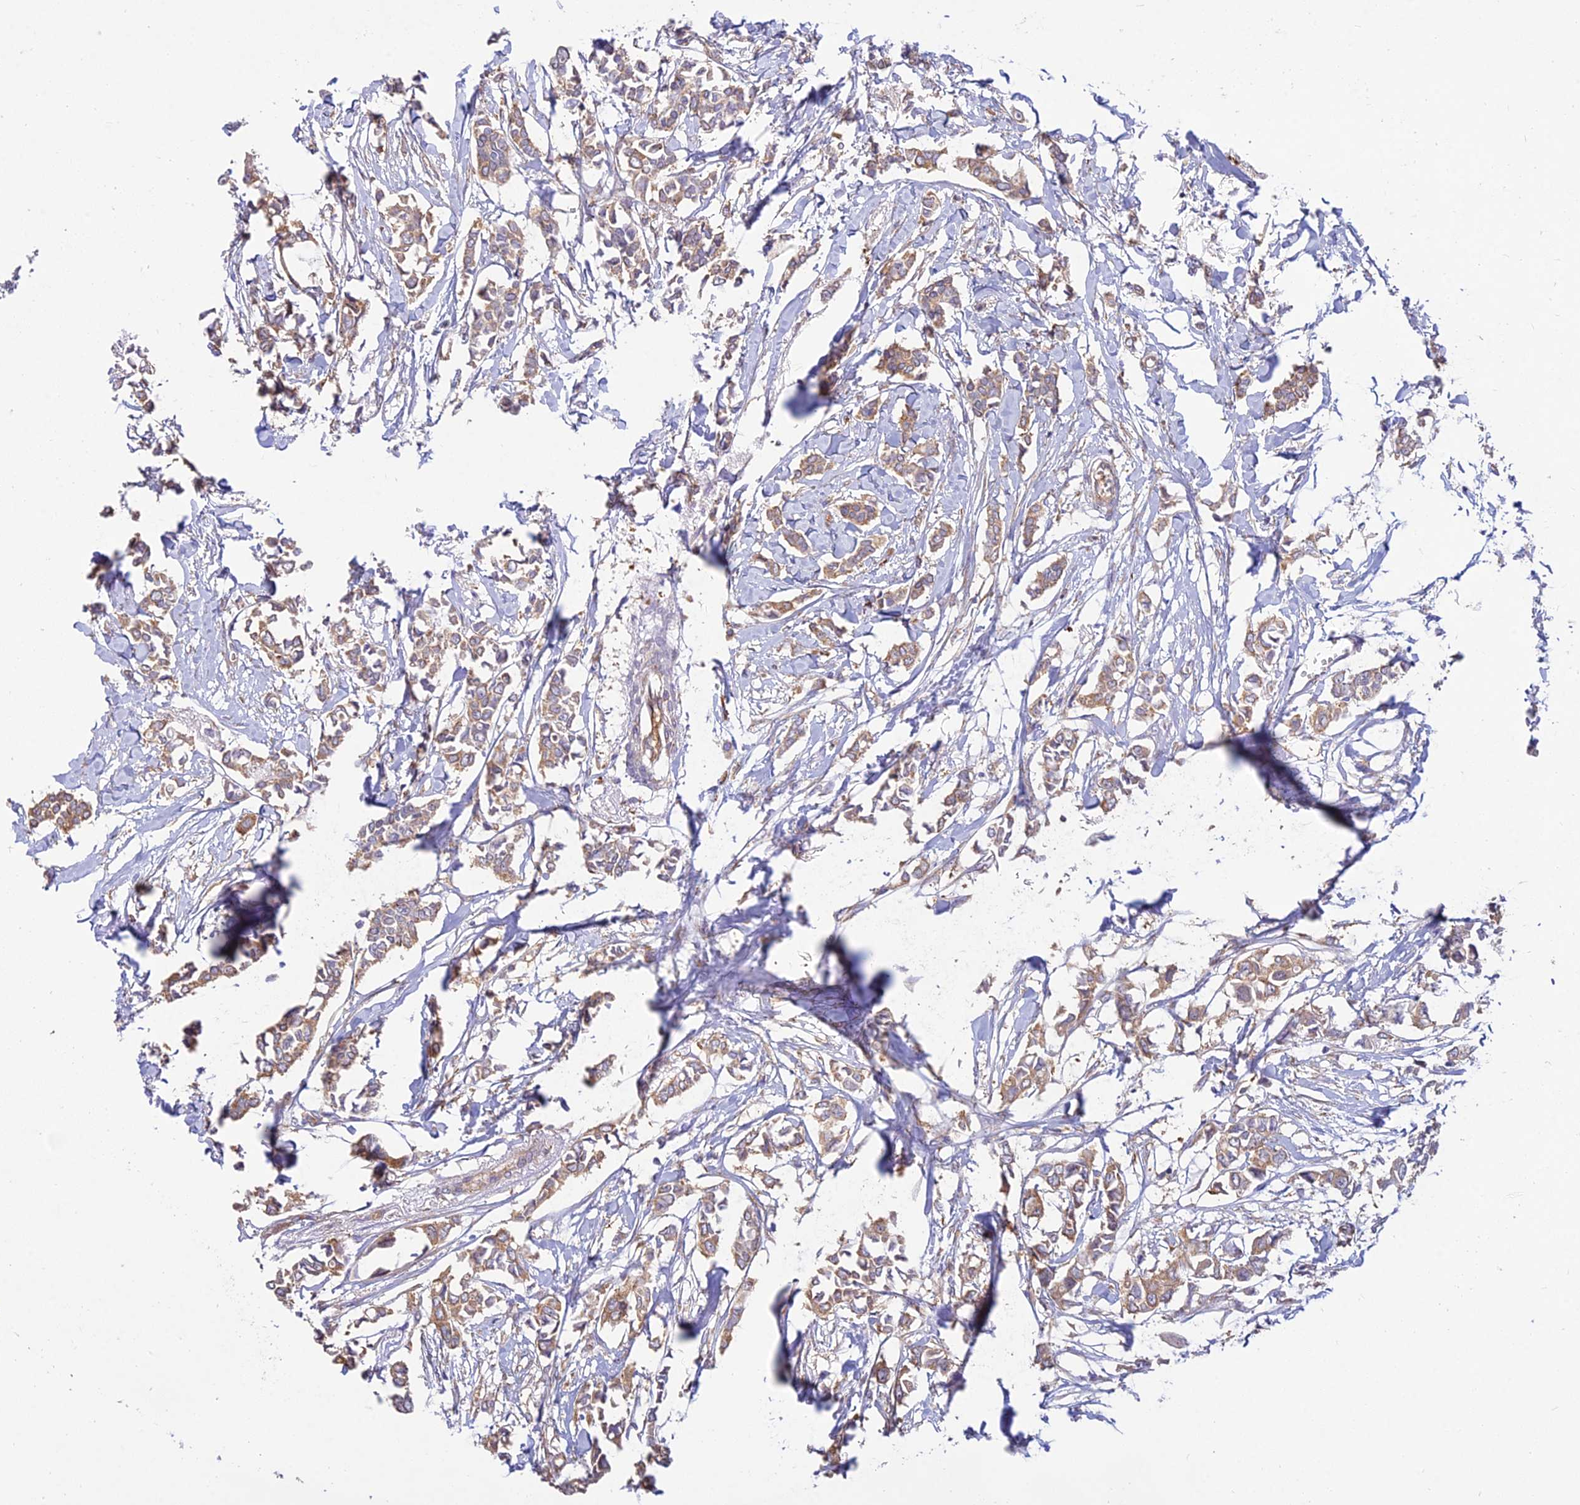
{"staining": {"intensity": "moderate", "quantity": ">75%", "location": "cytoplasmic/membranous"}, "tissue": "breast cancer", "cell_type": "Tumor cells", "image_type": "cancer", "snomed": [{"axis": "morphology", "description": "Duct carcinoma"}, {"axis": "topography", "description": "Breast"}], "caption": "An immunohistochemistry (IHC) histopathology image of neoplastic tissue is shown. Protein staining in brown highlights moderate cytoplasmic/membranous positivity in invasive ductal carcinoma (breast) within tumor cells.", "gene": "NXNL2", "patient": {"sex": "female", "age": 41}}